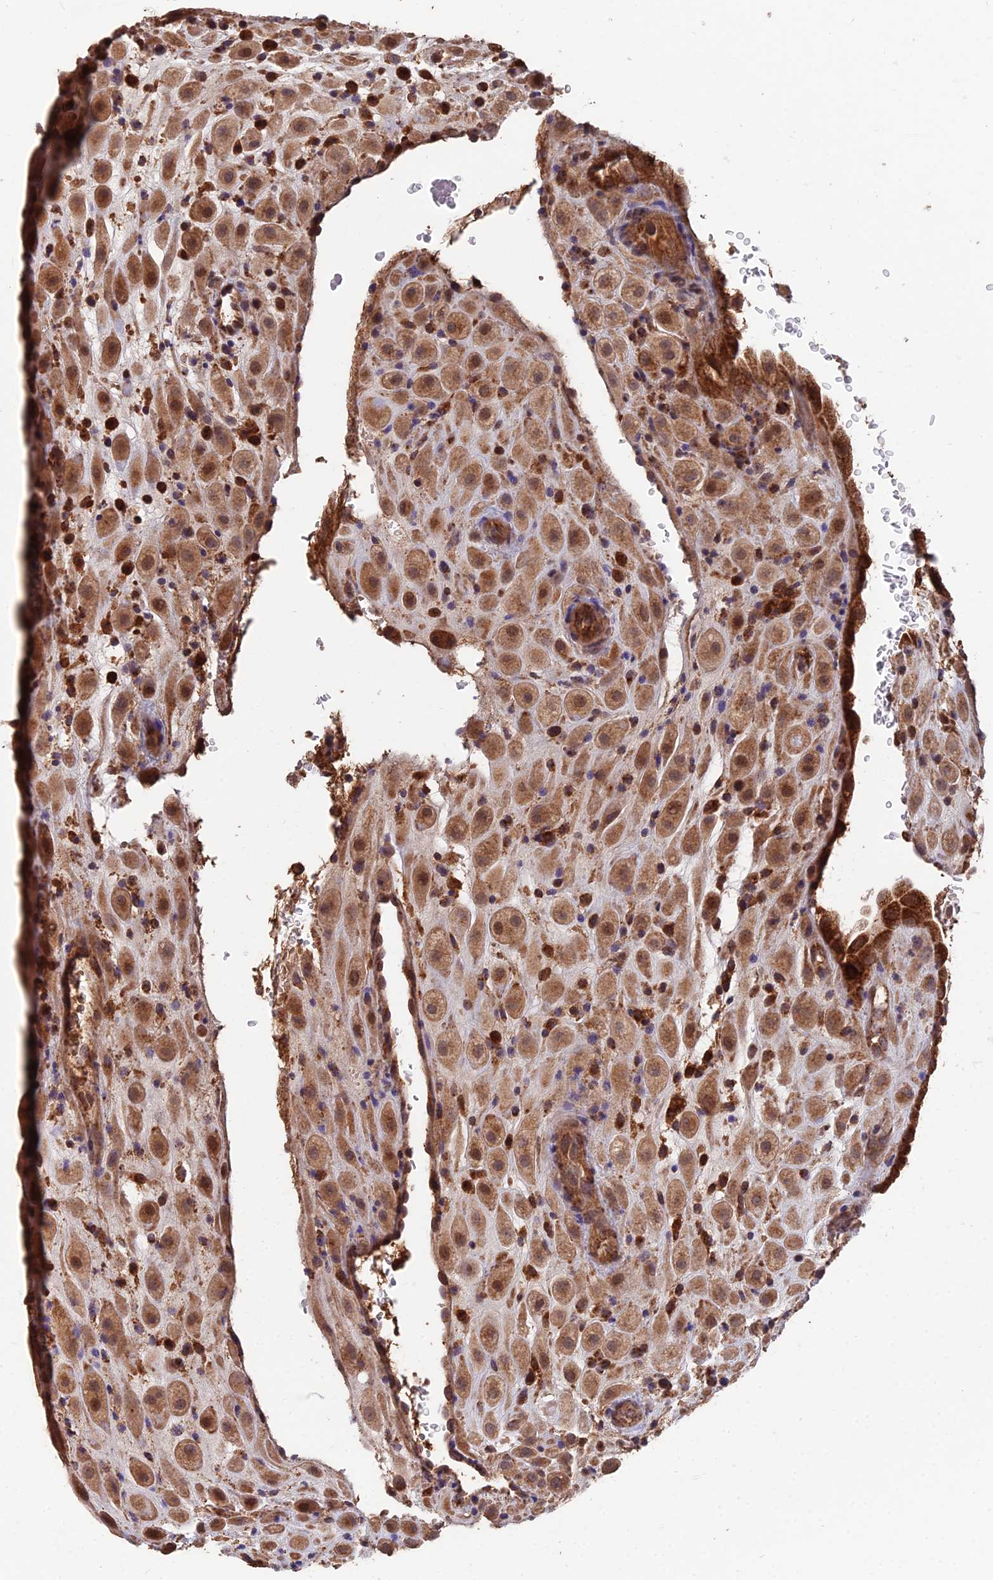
{"staining": {"intensity": "moderate", "quantity": ">75%", "location": "cytoplasmic/membranous"}, "tissue": "placenta", "cell_type": "Decidual cells", "image_type": "normal", "snomed": [{"axis": "morphology", "description": "Normal tissue, NOS"}, {"axis": "topography", "description": "Placenta"}], "caption": "A high-resolution photomicrograph shows immunohistochemistry staining of unremarkable placenta, which displays moderate cytoplasmic/membranous expression in about >75% of decidual cells.", "gene": "IFT22", "patient": {"sex": "female", "age": 35}}